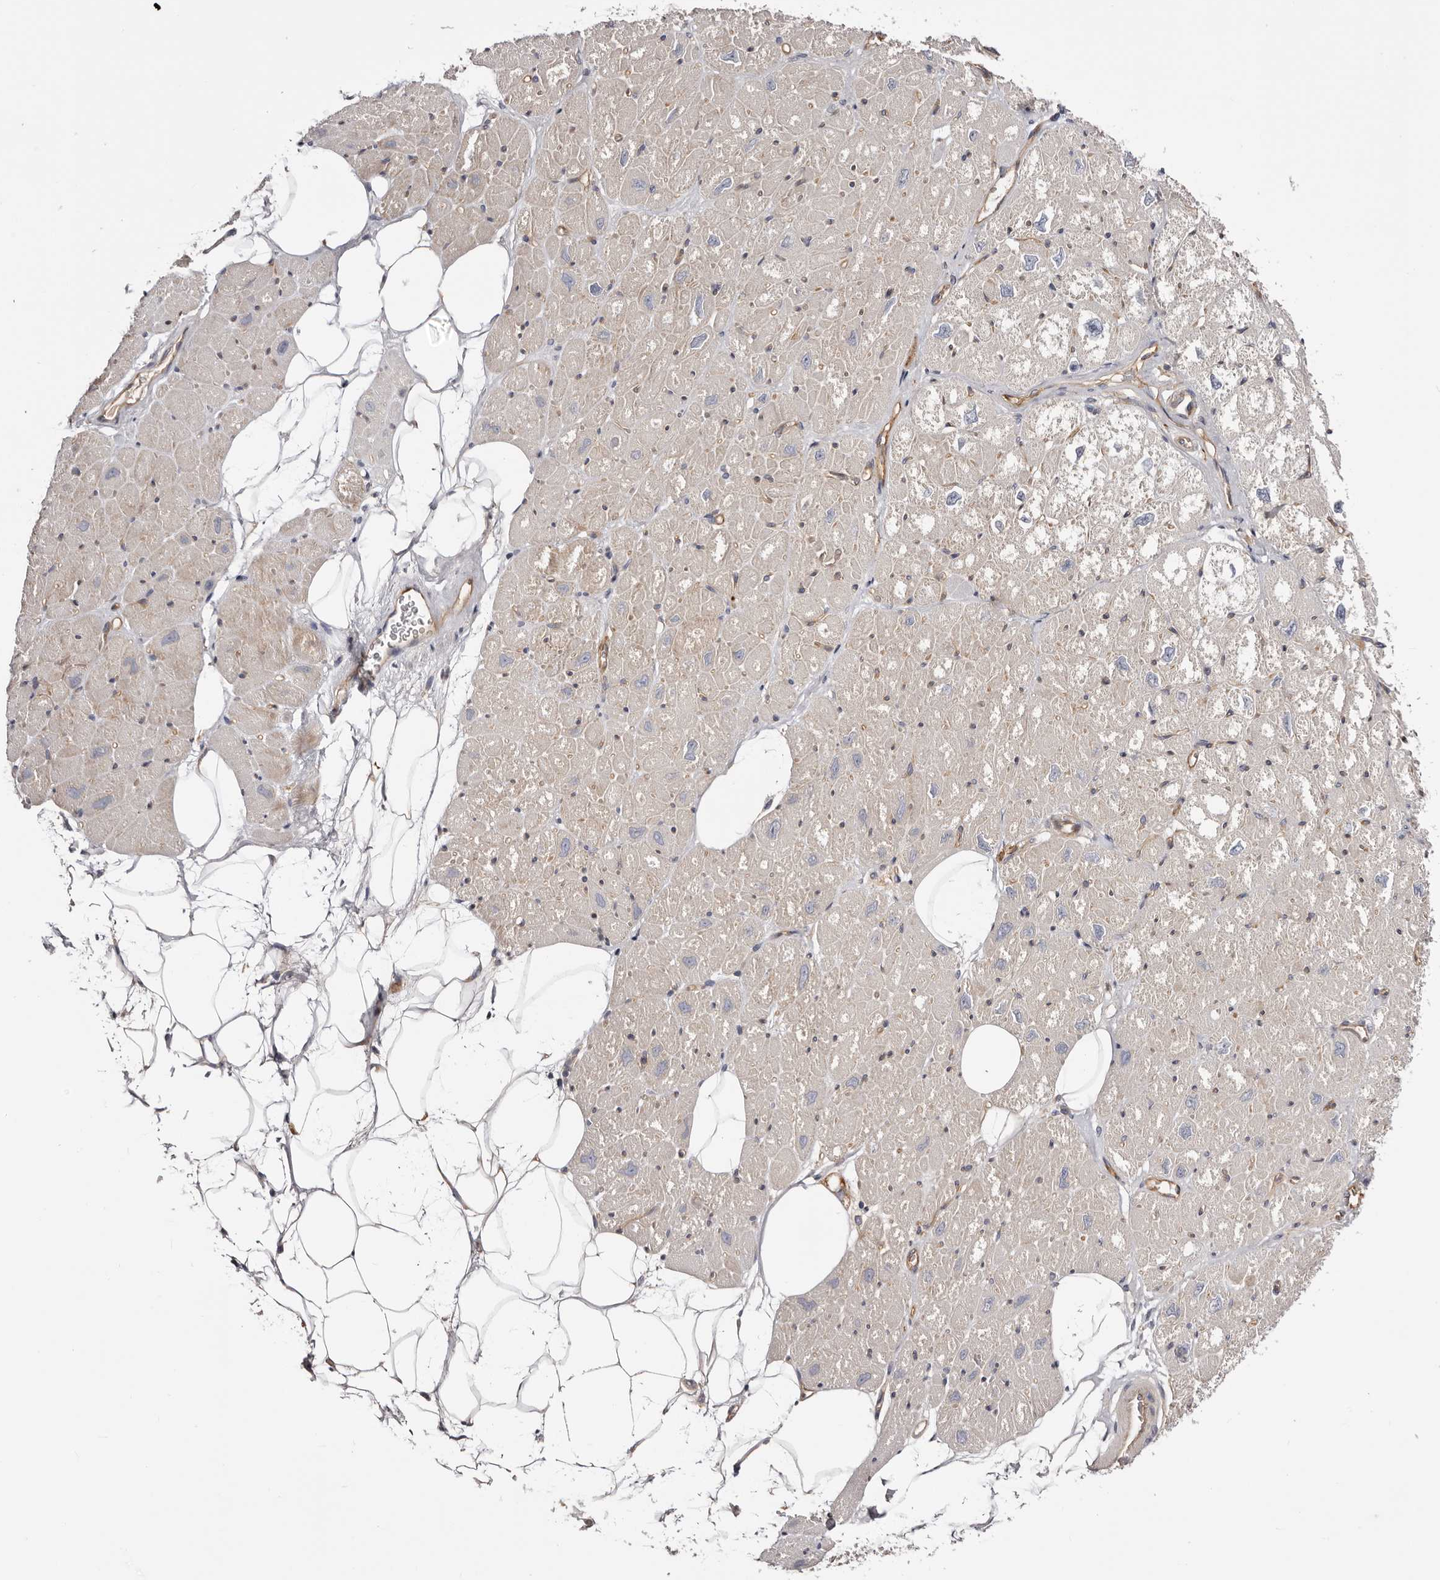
{"staining": {"intensity": "moderate", "quantity": "<25%", "location": "cytoplasmic/membranous"}, "tissue": "heart muscle", "cell_type": "Cardiomyocytes", "image_type": "normal", "snomed": [{"axis": "morphology", "description": "Normal tissue, NOS"}, {"axis": "topography", "description": "Heart"}], "caption": "Normal heart muscle reveals moderate cytoplasmic/membranous positivity in approximately <25% of cardiomyocytes, visualized by immunohistochemistry. (DAB = brown stain, brightfield microscopy at high magnification).", "gene": "DMRT2", "patient": {"sex": "male", "age": 50}}